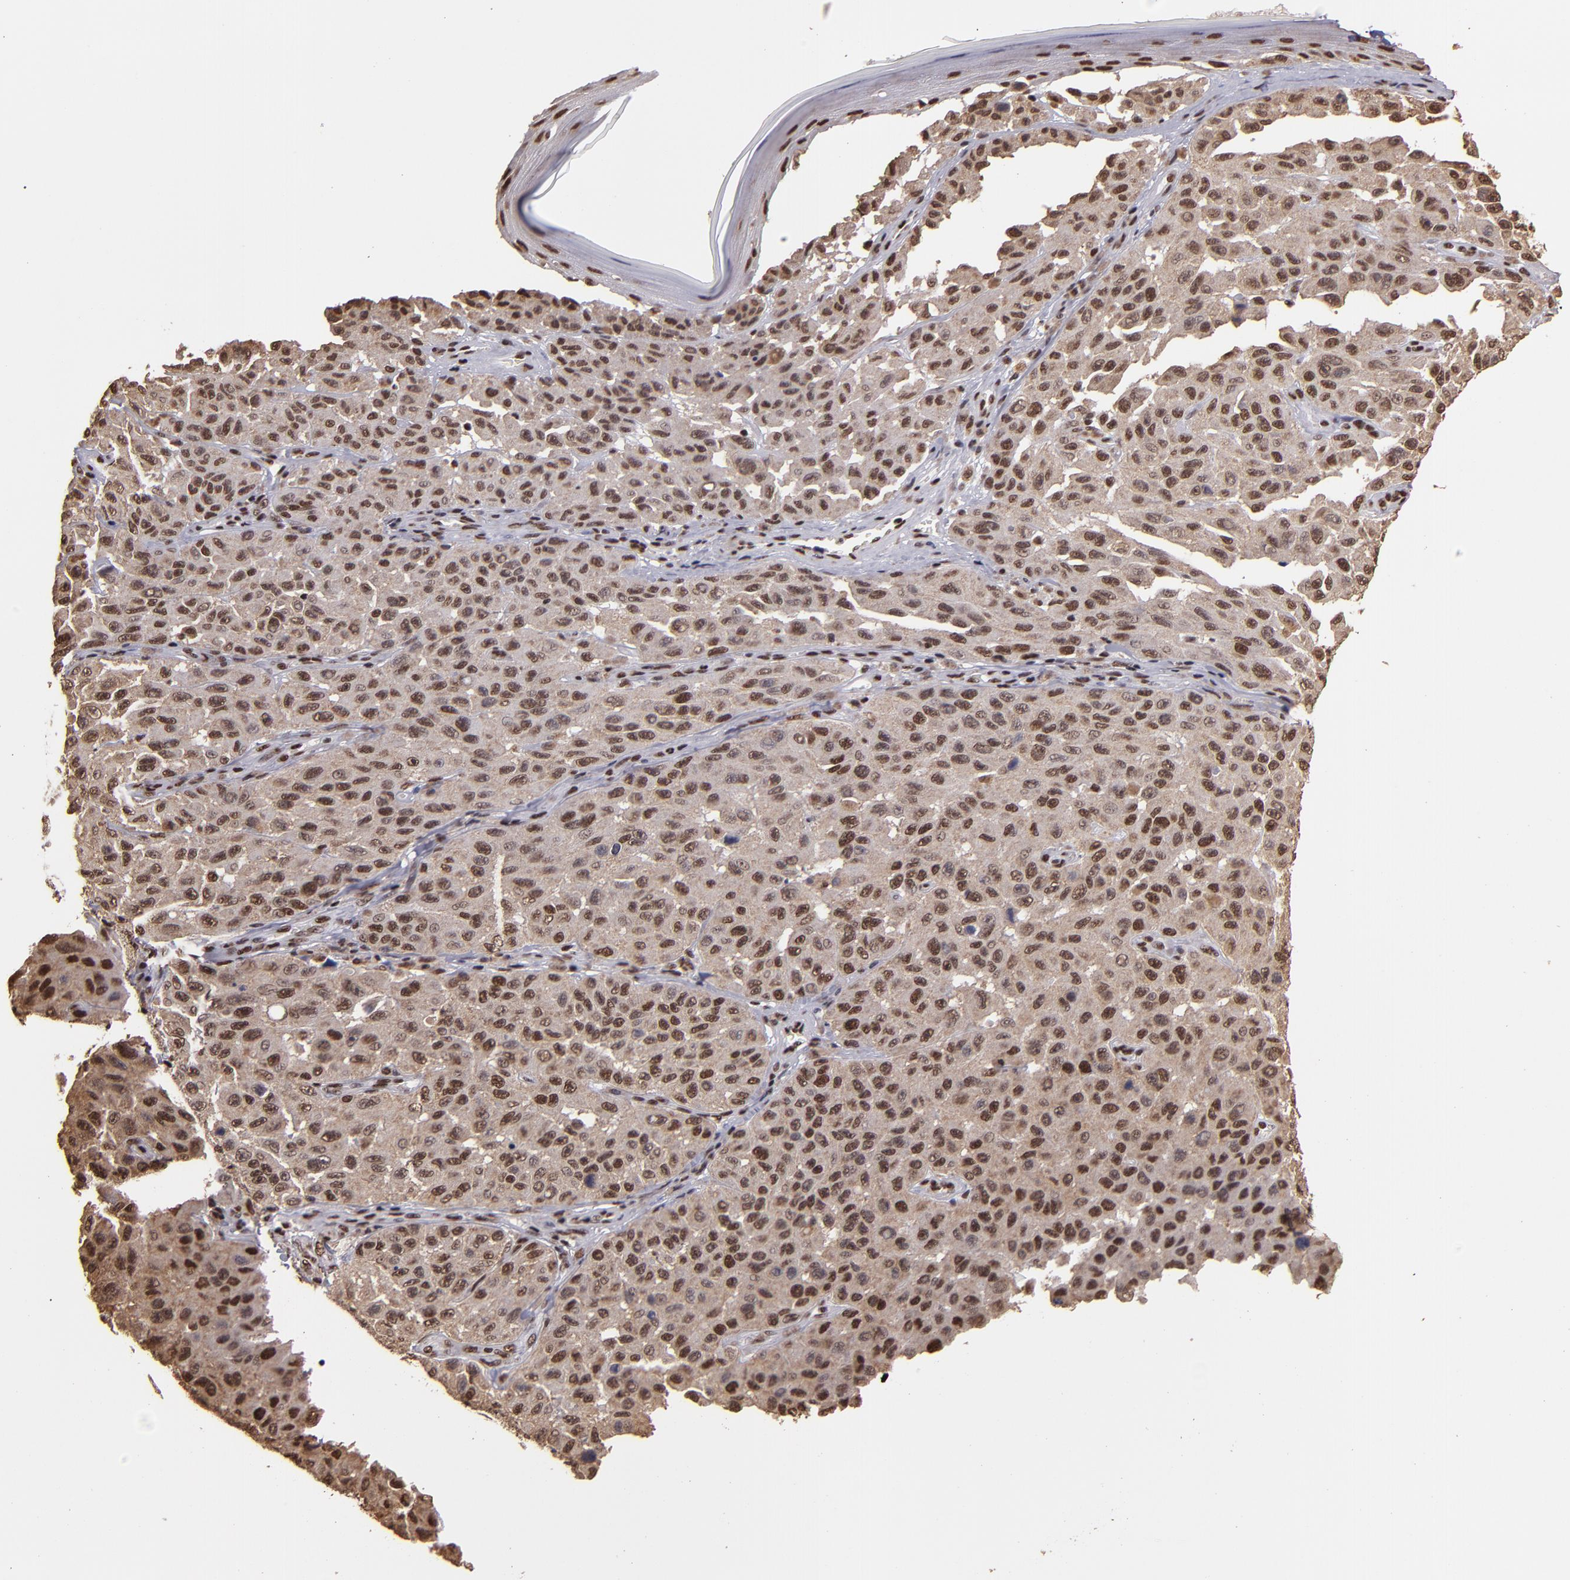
{"staining": {"intensity": "moderate", "quantity": ">75%", "location": "cytoplasmic/membranous,nuclear"}, "tissue": "melanoma", "cell_type": "Tumor cells", "image_type": "cancer", "snomed": [{"axis": "morphology", "description": "Malignant melanoma, NOS"}, {"axis": "topography", "description": "Skin"}], "caption": "Melanoma stained with a protein marker displays moderate staining in tumor cells.", "gene": "SP1", "patient": {"sex": "male", "age": 30}}